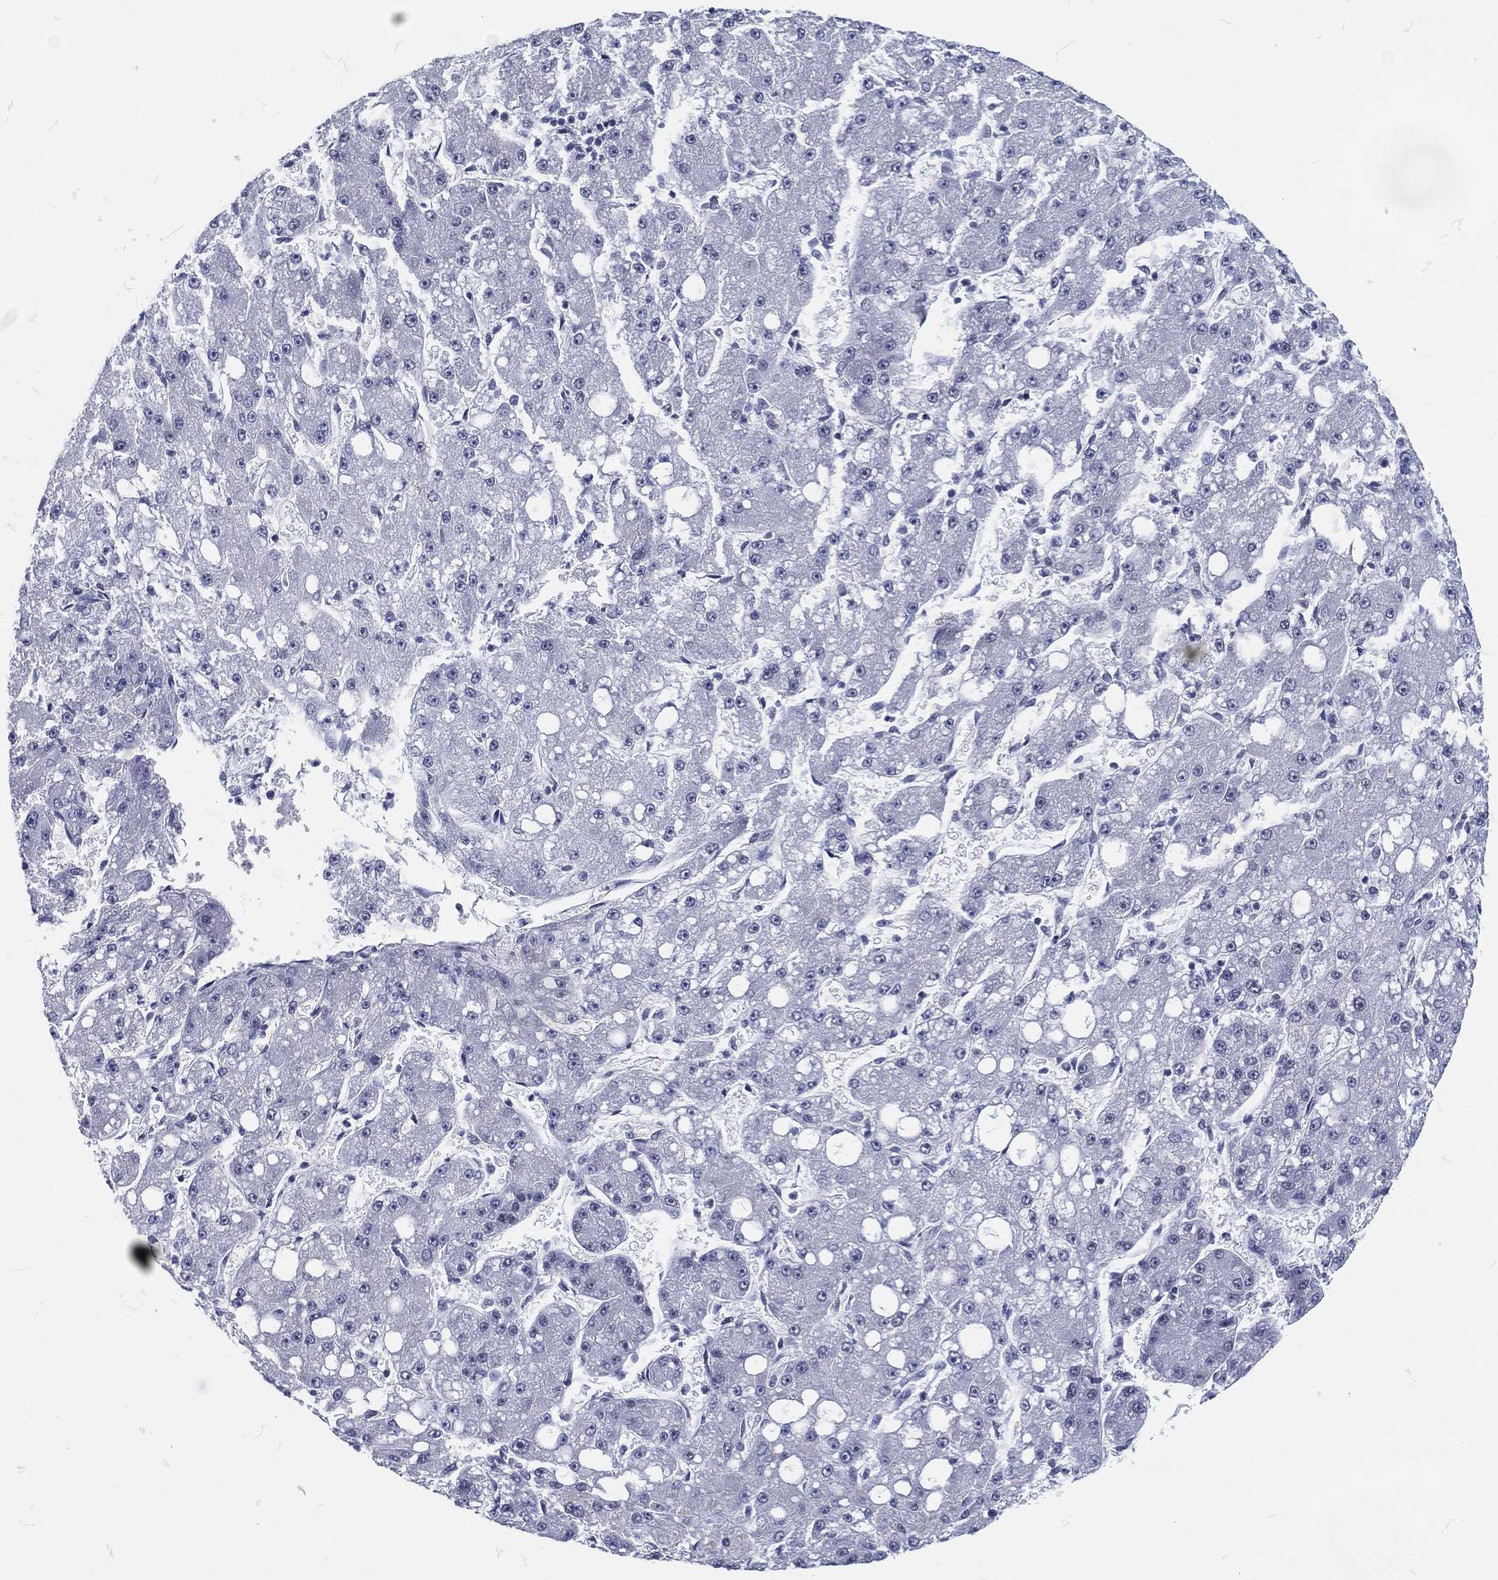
{"staining": {"intensity": "negative", "quantity": "none", "location": "none"}, "tissue": "liver cancer", "cell_type": "Tumor cells", "image_type": "cancer", "snomed": [{"axis": "morphology", "description": "Carcinoma, Hepatocellular, NOS"}, {"axis": "topography", "description": "Liver"}], "caption": "The micrograph demonstrates no staining of tumor cells in liver cancer (hepatocellular carcinoma).", "gene": "MAPK8IP1", "patient": {"sex": "male", "age": 67}}